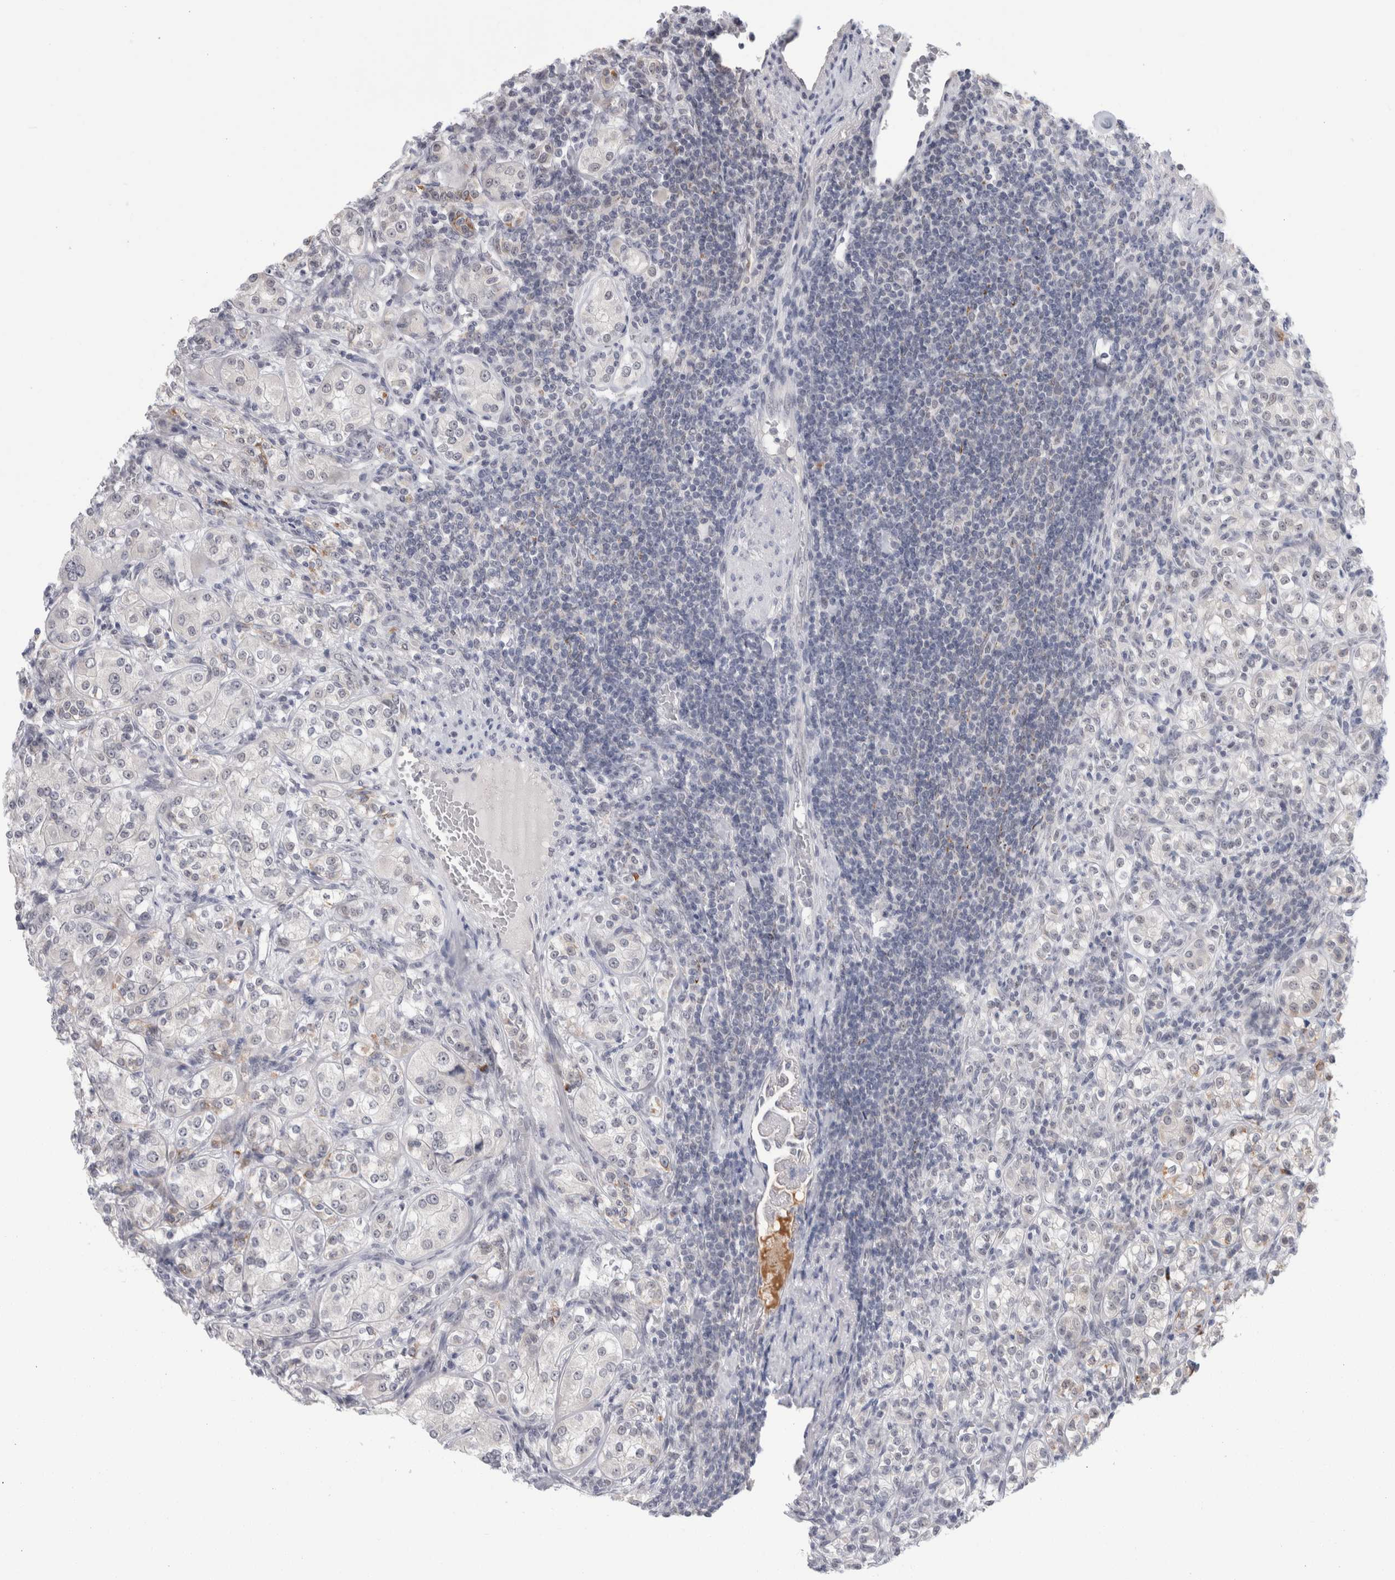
{"staining": {"intensity": "negative", "quantity": "none", "location": "none"}, "tissue": "renal cancer", "cell_type": "Tumor cells", "image_type": "cancer", "snomed": [{"axis": "morphology", "description": "Adenocarcinoma, NOS"}, {"axis": "topography", "description": "Kidney"}], "caption": "Immunohistochemistry (IHC) of renal cancer exhibits no staining in tumor cells. (IHC, brightfield microscopy, high magnification).", "gene": "NIPA1", "patient": {"sex": "male", "age": 77}}